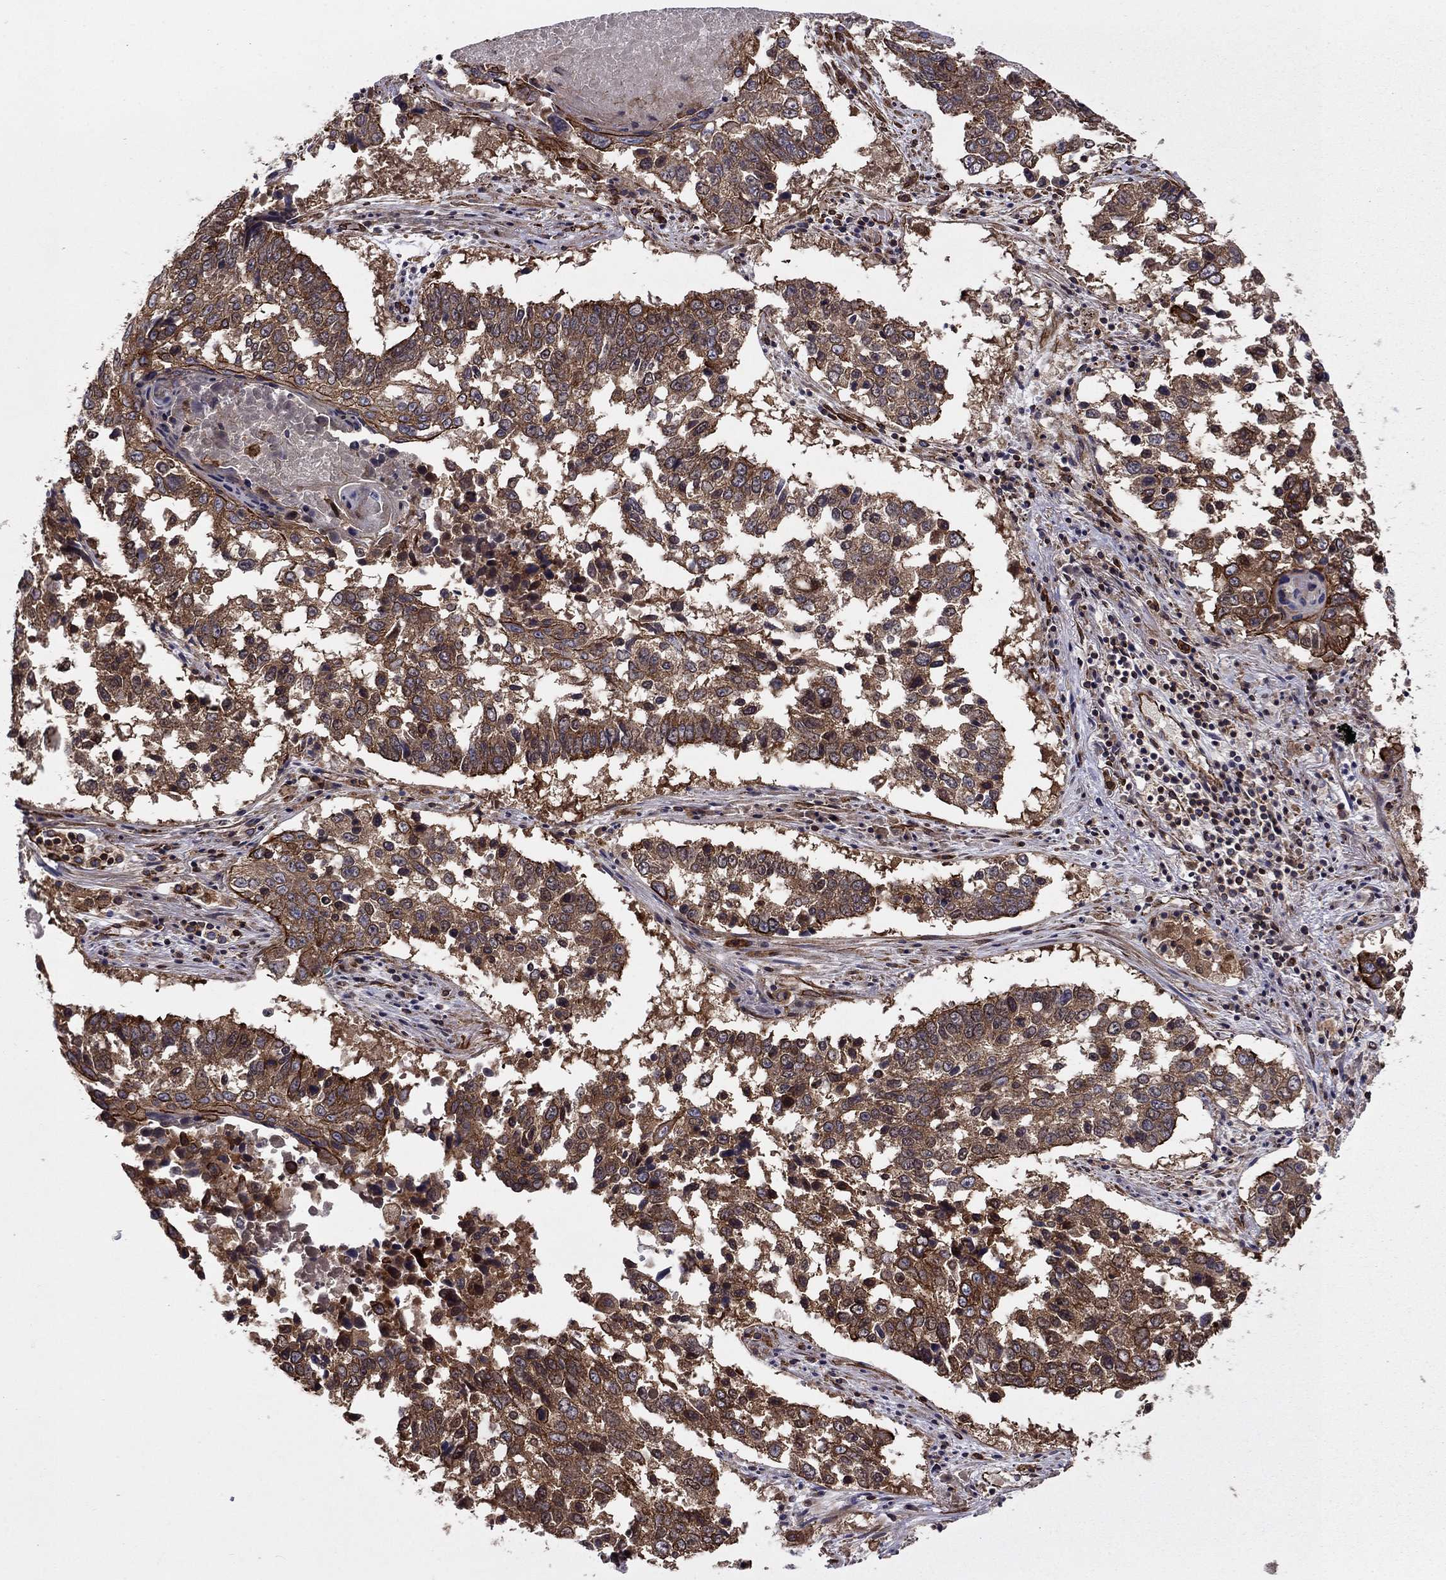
{"staining": {"intensity": "moderate", "quantity": "25%-75%", "location": "cytoplasmic/membranous"}, "tissue": "lung cancer", "cell_type": "Tumor cells", "image_type": "cancer", "snomed": [{"axis": "morphology", "description": "Squamous cell carcinoma, NOS"}, {"axis": "topography", "description": "Lung"}], "caption": "Immunohistochemistry micrograph of lung cancer stained for a protein (brown), which reveals medium levels of moderate cytoplasmic/membranous expression in about 25%-75% of tumor cells.", "gene": "SHMT1", "patient": {"sex": "male", "age": 82}}